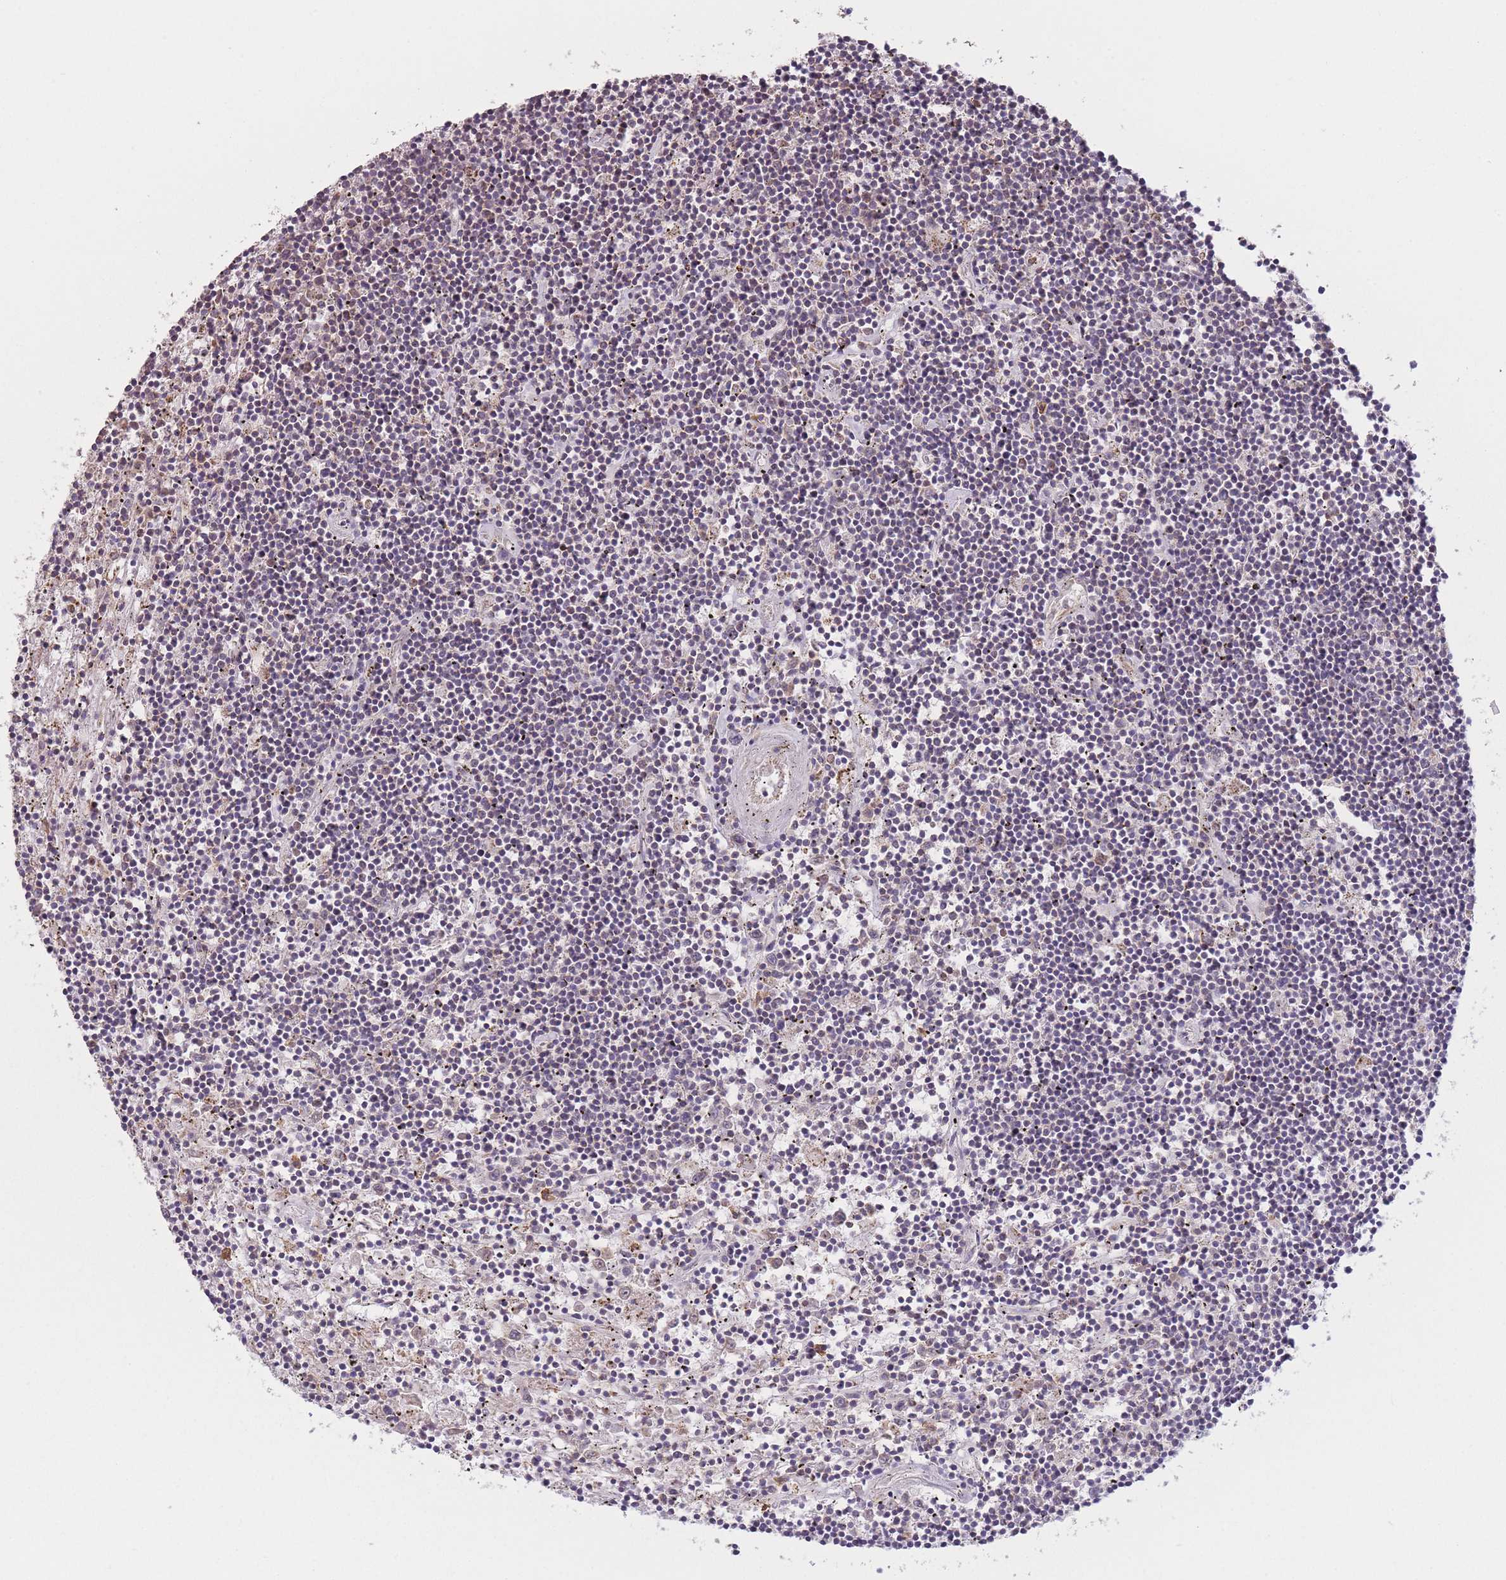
{"staining": {"intensity": "negative", "quantity": "none", "location": "none"}, "tissue": "lymphoma", "cell_type": "Tumor cells", "image_type": "cancer", "snomed": [{"axis": "morphology", "description": "Malignant lymphoma, non-Hodgkin's type, Low grade"}, {"axis": "topography", "description": "Spleen"}], "caption": "An immunohistochemistry (IHC) histopathology image of malignant lymphoma, non-Hodgkin's type (low-grade) is shown. There is no staining in tumor cells of malignant lymphoma, non-Hodgkin's type (low-grade). Brightfield microscopy of immunohistochemistry stained with DAB (brown) and hematoxylin (blue), captured at high magnification.", "gene": "PRAM1", "patient": {"sex": "male", "age": 76}}